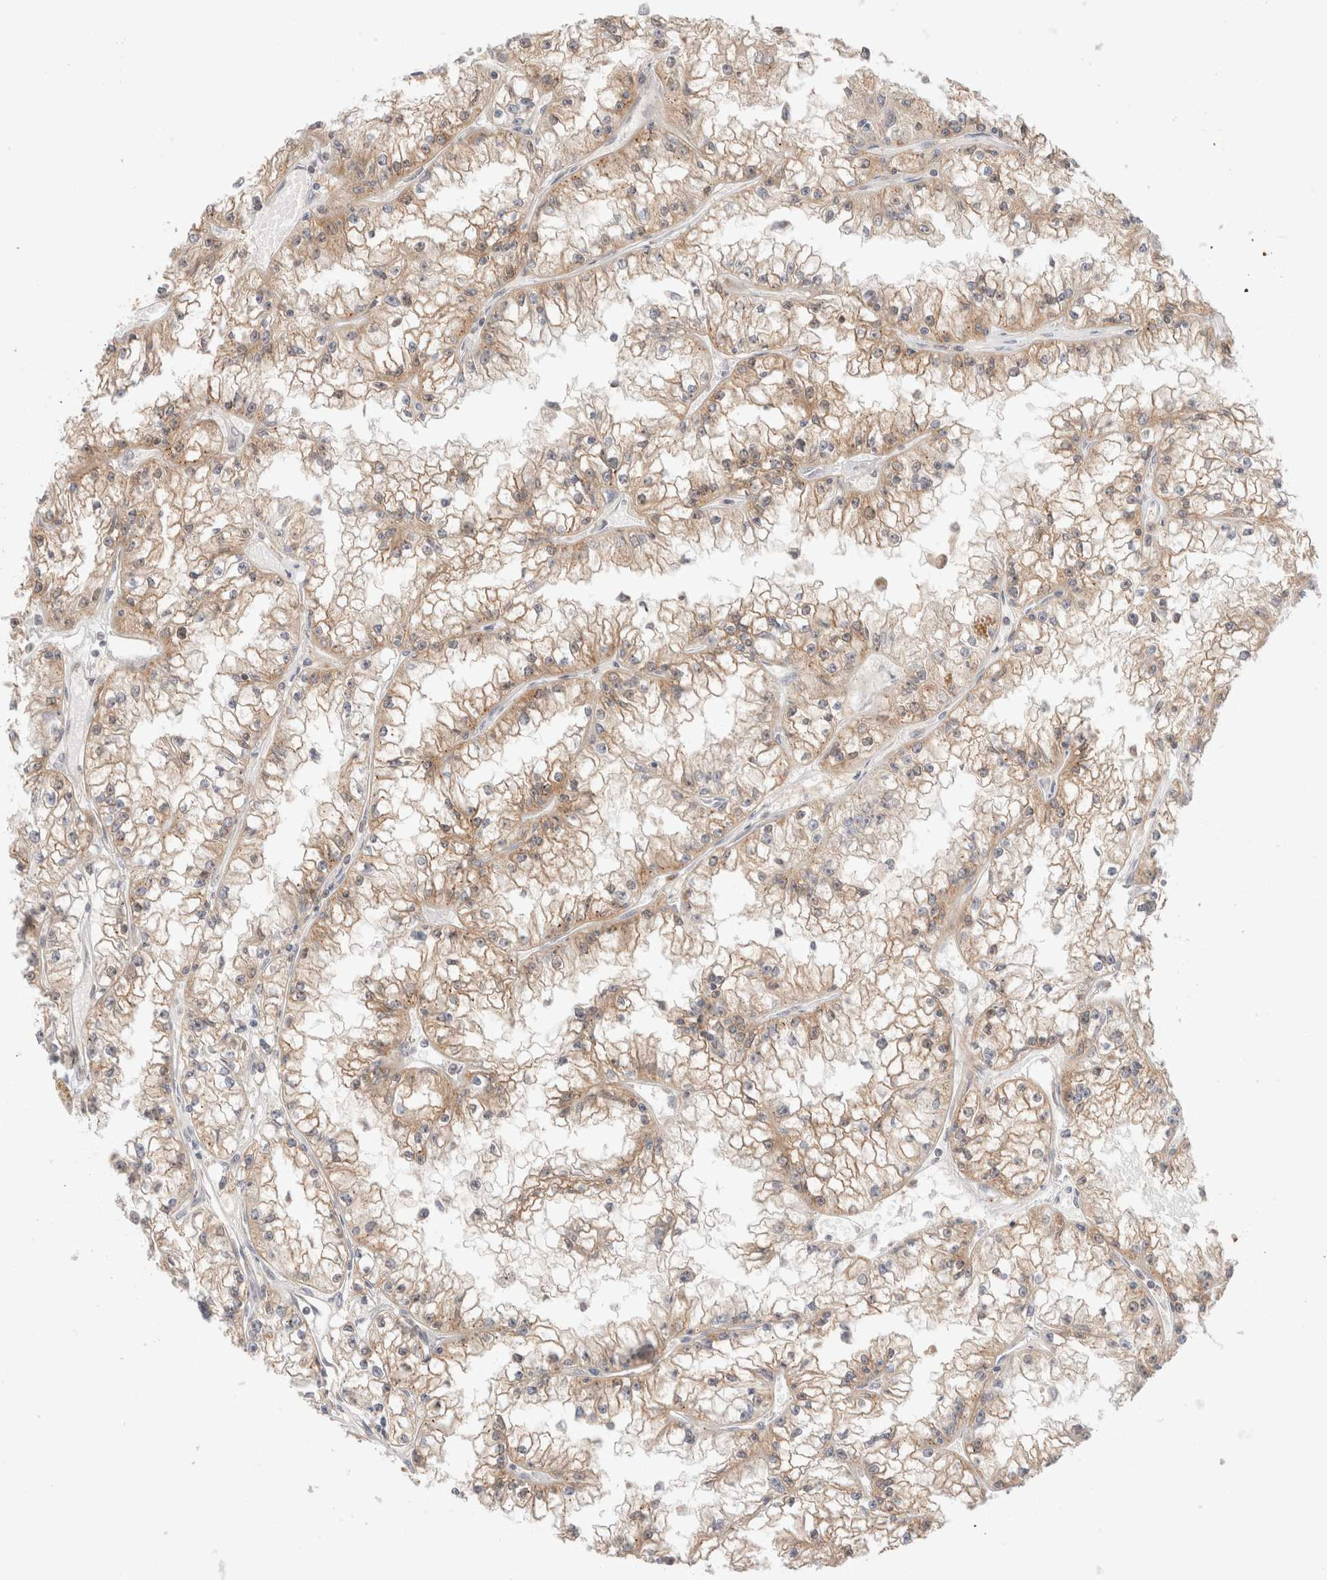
{"staining": {"intensity": "moderate", "quantity": ">75%", "location": "cytoplasmic/membranous"}, "tissue": "renal cancer", "cell_type": "Tumor cells", "image_type": "cancer", "snomed": [{"axis": "morphology", "description": "Adenocarcinoma, NOS"}, {"axis": "topography", "description": "Kidney"}], "caption": "Renal adenocarcinoma stained for a protein shows moderate cytoplasmic/membranous positivity in tumor cells.", "gene": "XKR4", "patient": {"sex": "male", "age": 56}}